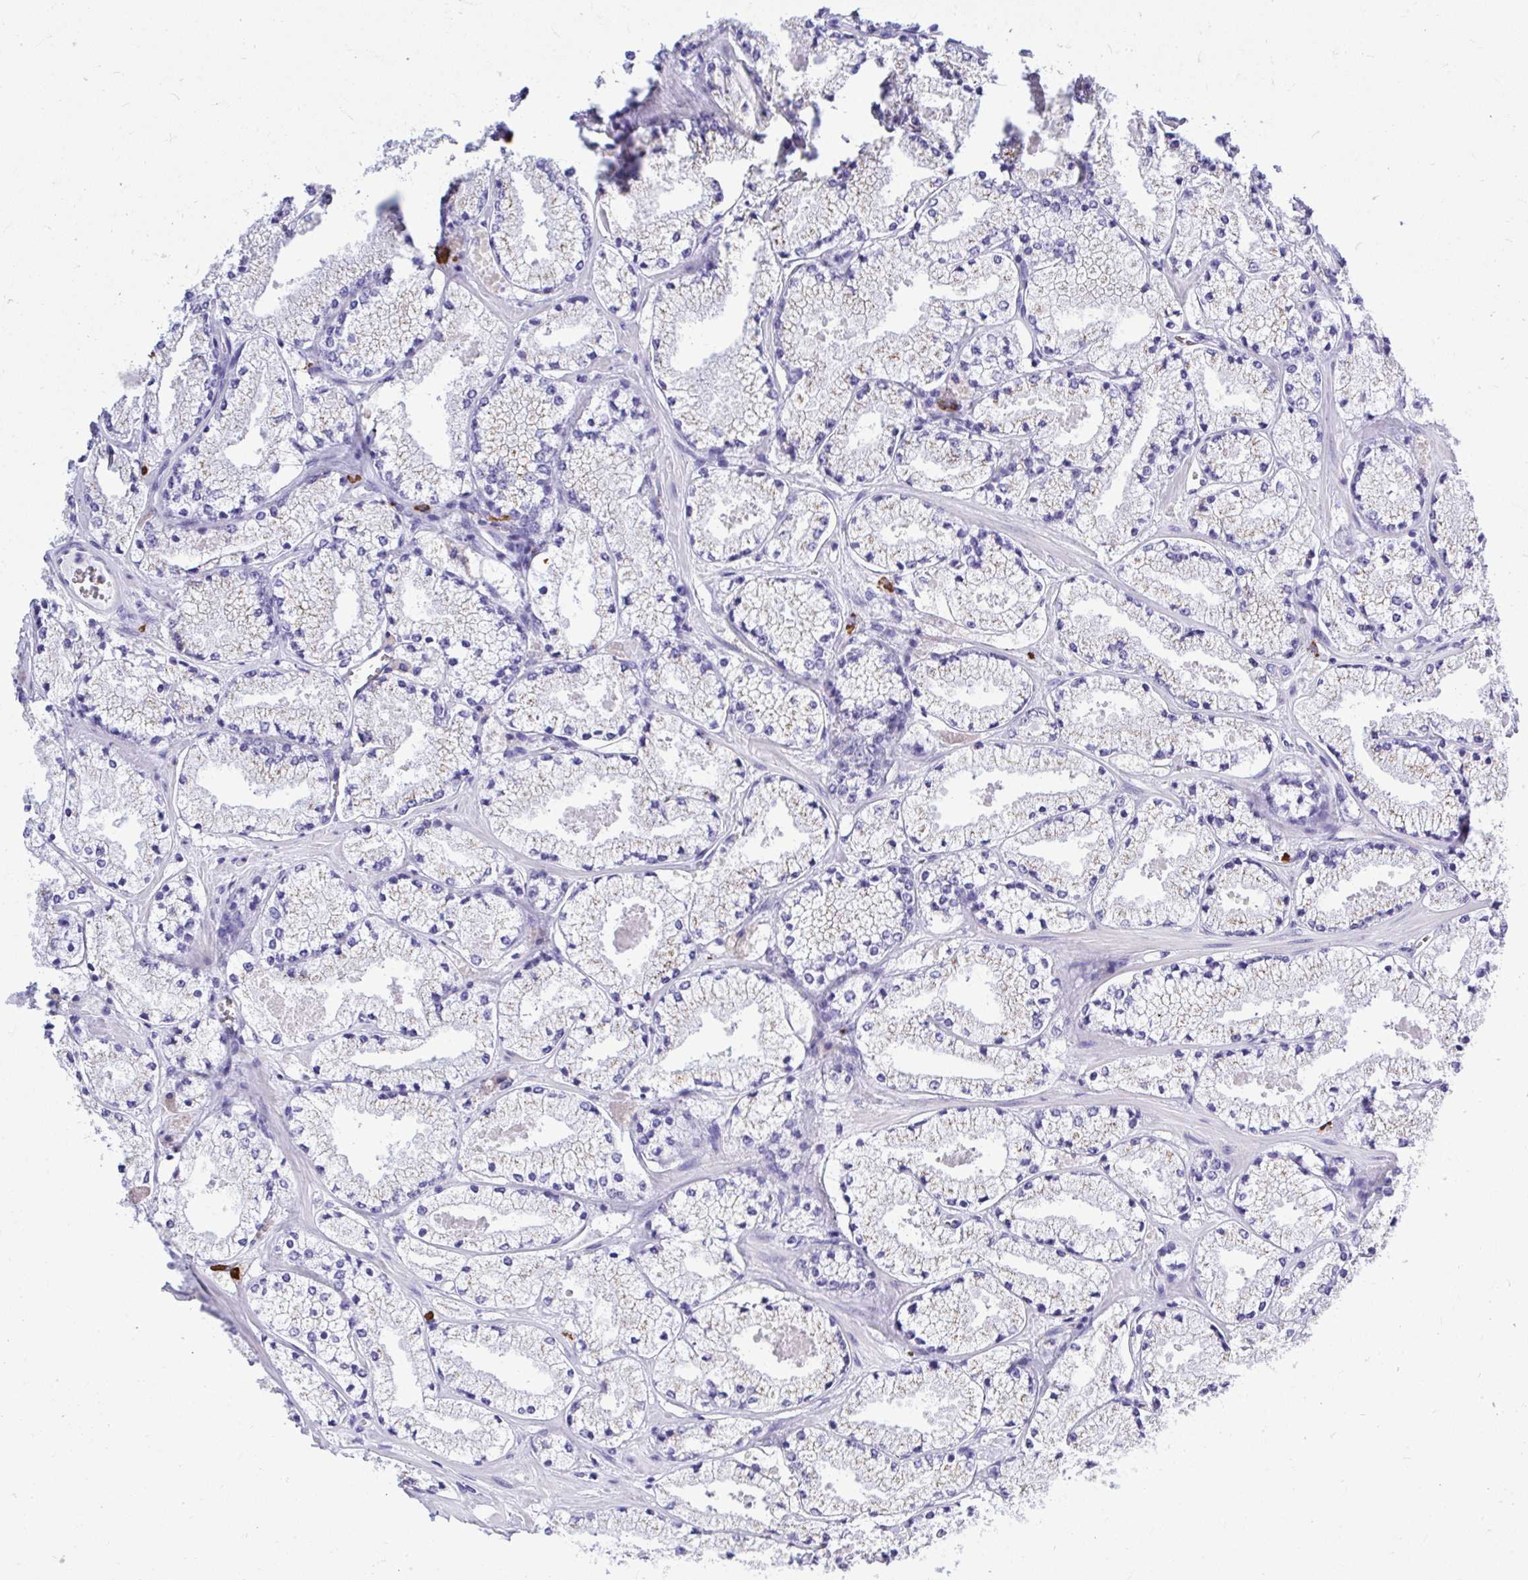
{"staining": {"intensity": "weak", "quantity": "<25%", "location": "cytoplasmic/membranous"}, "tissue": "prostate cancer", "cell_type": "Tumor cells", "image_type": "cancer", "snomed": [{"axis": "morphology", "description": "Adenocarcinoma, High grade"}, {"axis": "topography", "description": "Prostate"}], "caption": "Immunohistochemical staining of prostate adenocarcinoma (high-grade) demonstrates no significant expression in tumor cells.", "gene": "PSD", "patient": {"sex": "male", "age": 63}}